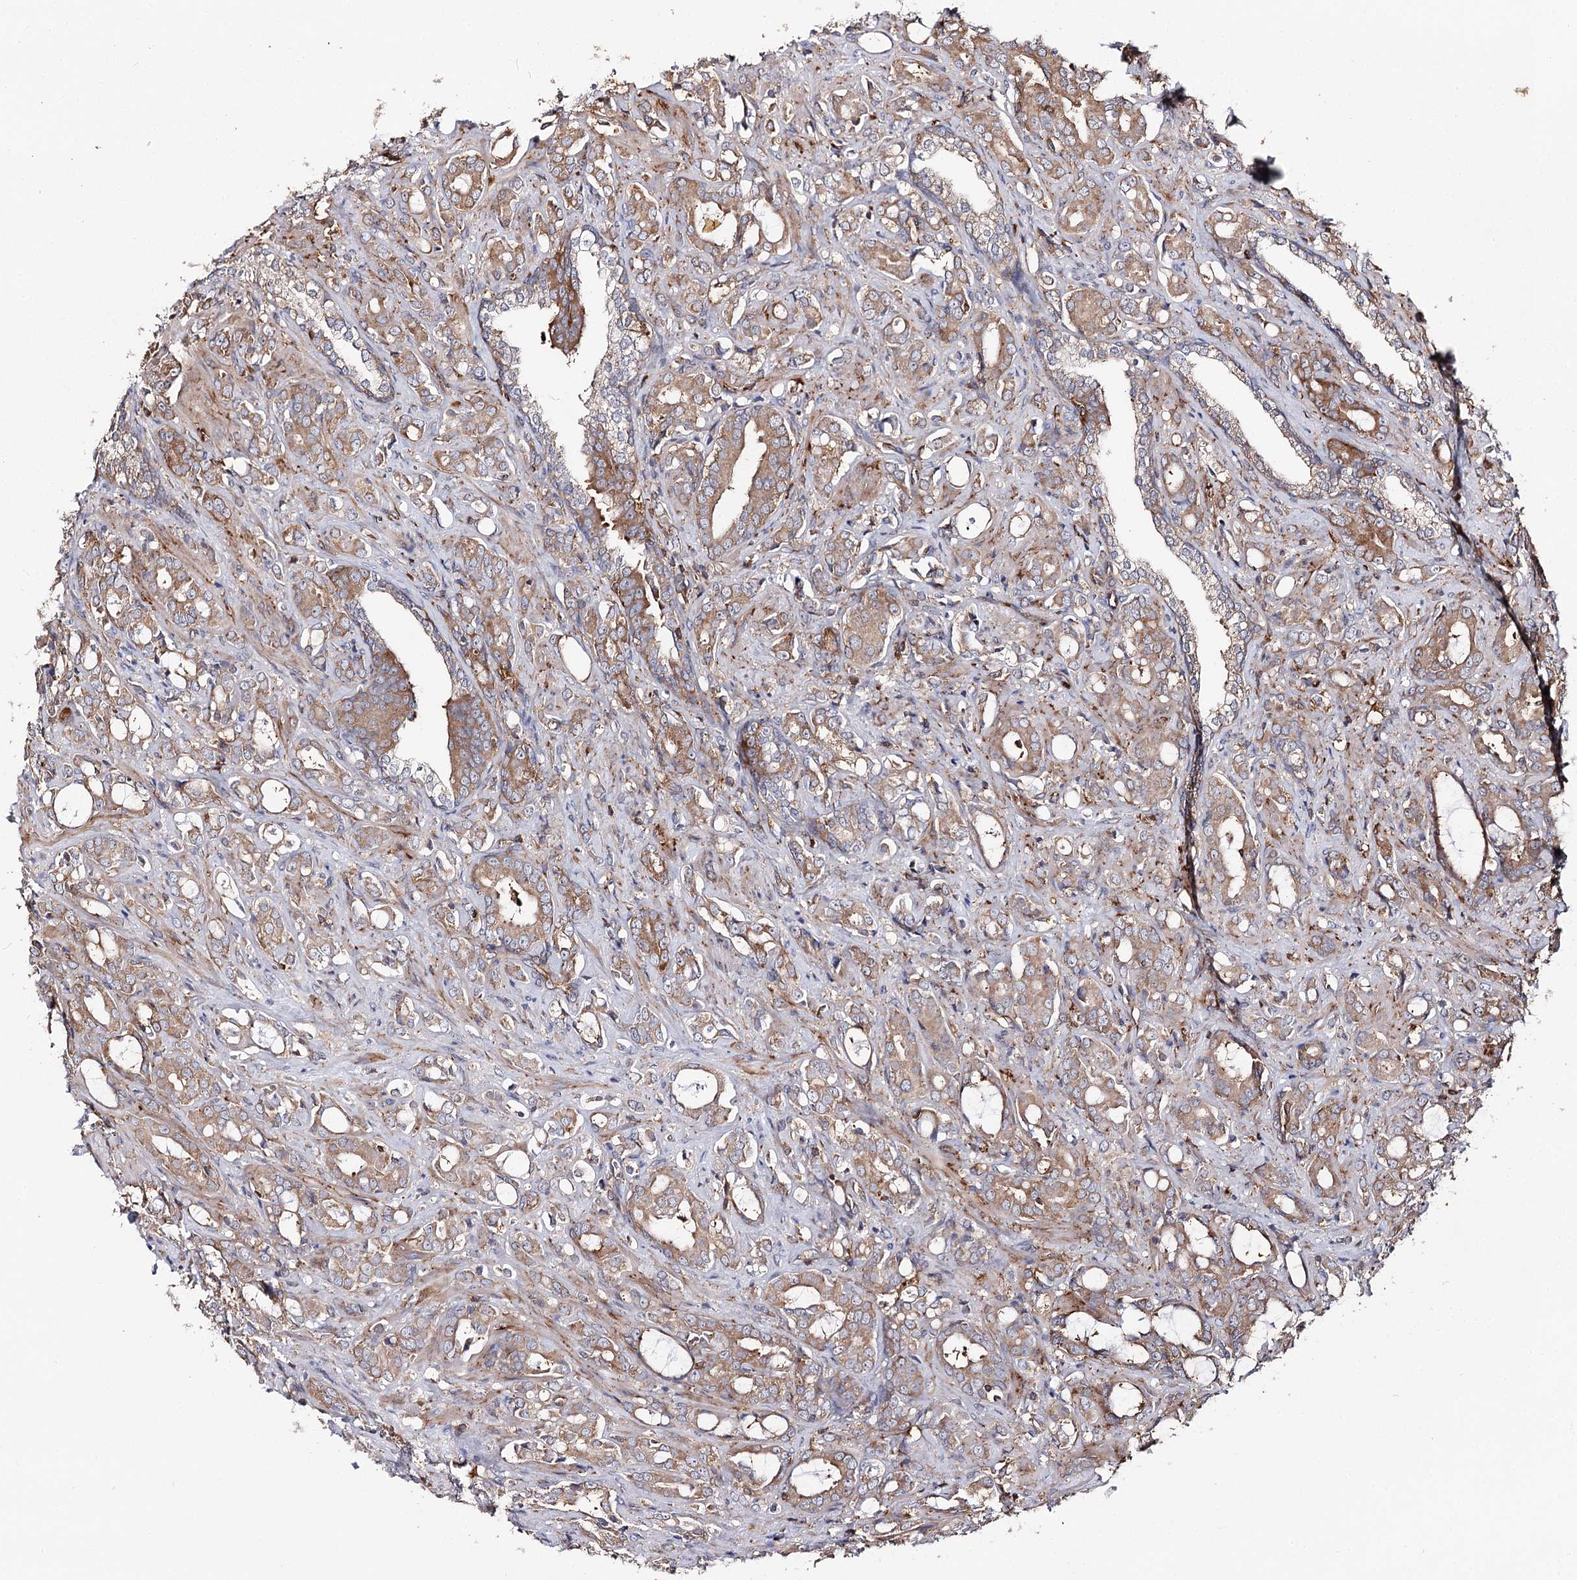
{"staining": {"intensity": "weak", "quantity": ">75%", "location": "cytoplasmic/membranous"}, "tissue": "prostate cancer", "cell_type": "Tumor cells", "image_type": "cancer", "snomed": [{"axis": "morphology", "description": "Adenocarcinoma, High grade"}, {"axis": "topography", "description": "Prostate"}], "caption": "Human high-grade adenocarcinoma (prostate) stained with a brown dye displays weak cytoplasmic/membranous positive positivity in about >75% of tumor cells.", "gene": "SEC24B", "patient": {"sex": "male", "age": 72}}